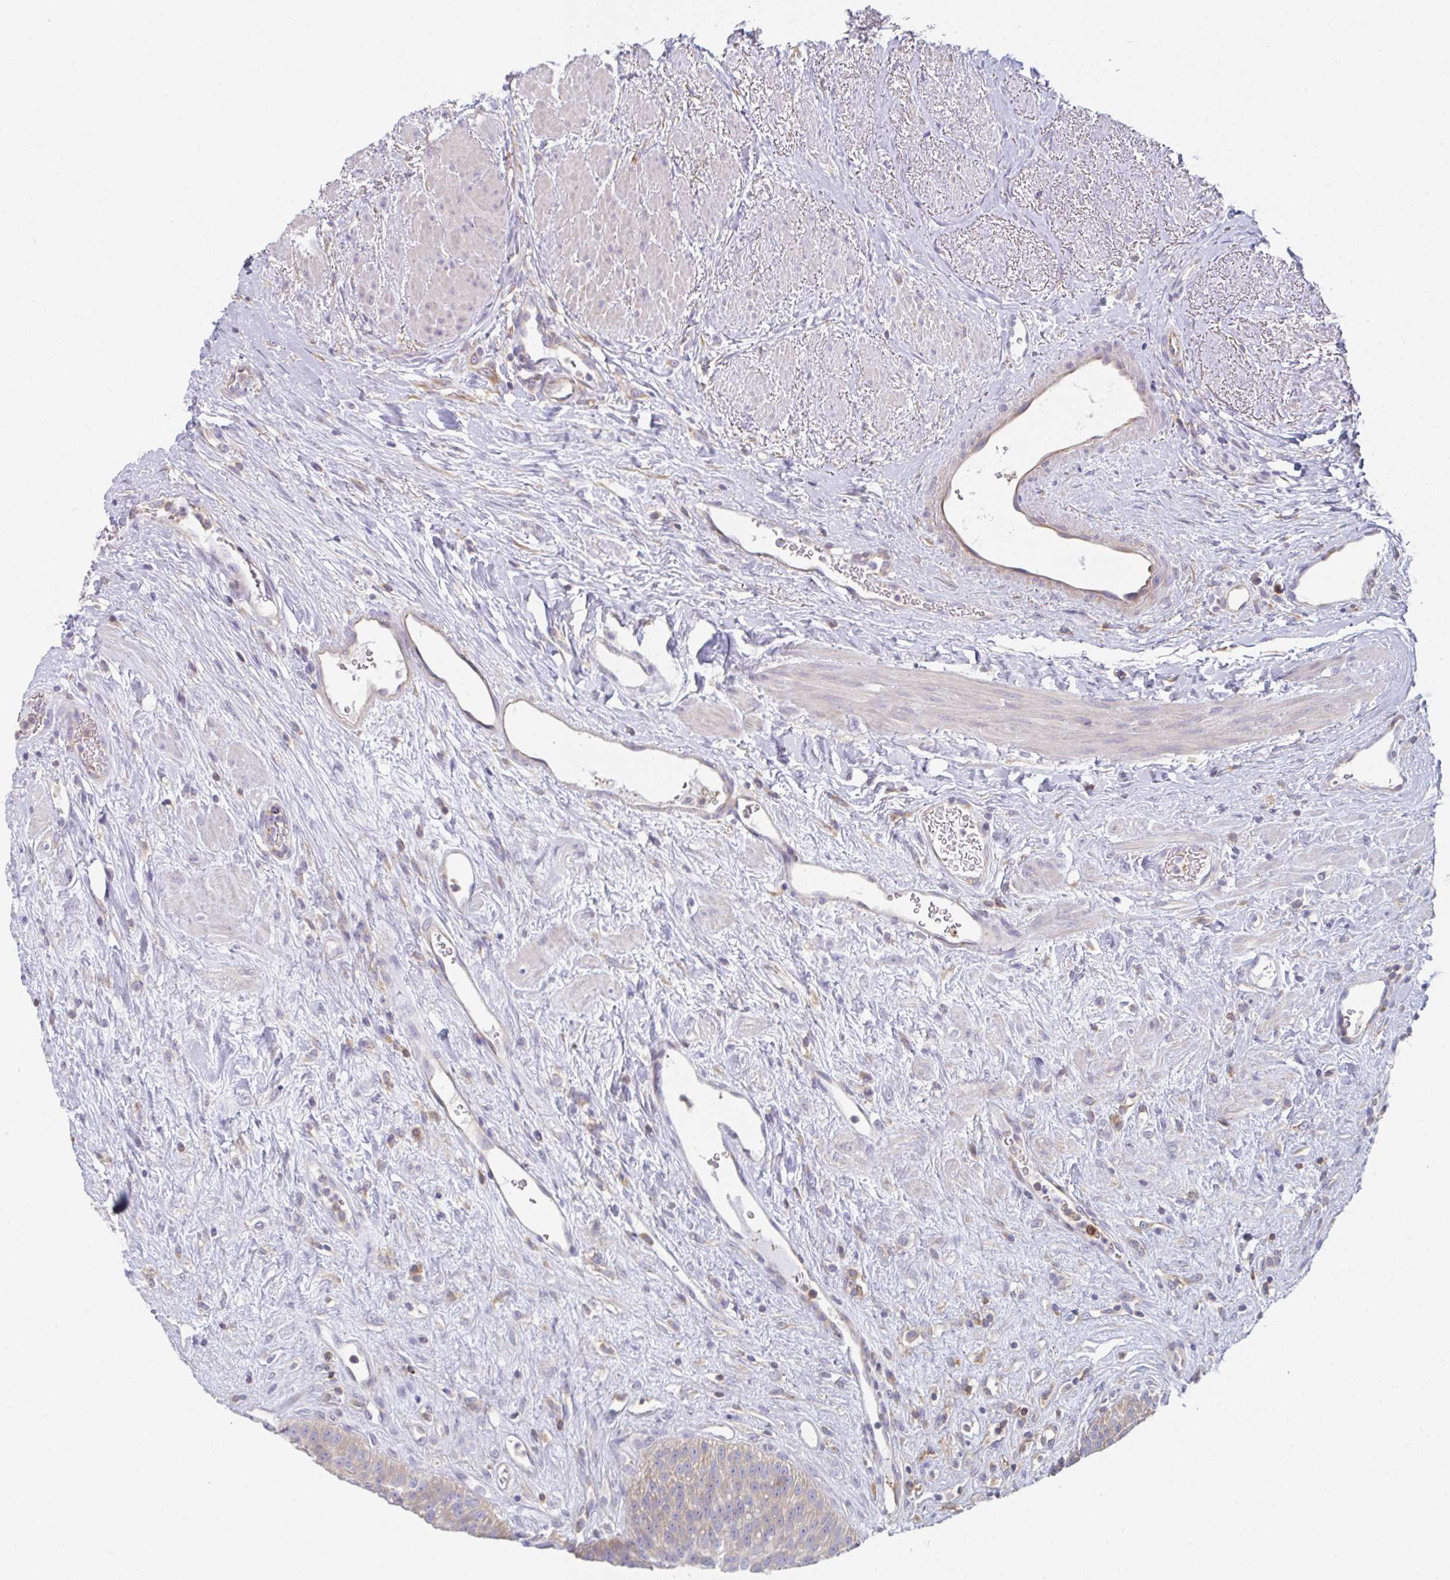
{"staining": {"intensity": "weak", "quantity": "<25%", "location": "cytoplasmic/membranous"}, "tissue": "urinary bladder", "cell_type": "Urothelial cells", "image_type": "normal", "snomed": [{"axis": "morphology", "description": "Normal tissue, NOS"}, {"axis": "topography", "description": "Urinary bladder"}], "caption": "A high-resolution photomicrograph shows immunohistochemistry (IHC) staining of normal urinary bladder, which exhibits no significant expression in urothelial cells.", "gene": "AMPD2", "patient": {"sex": "female", "age": 56}}